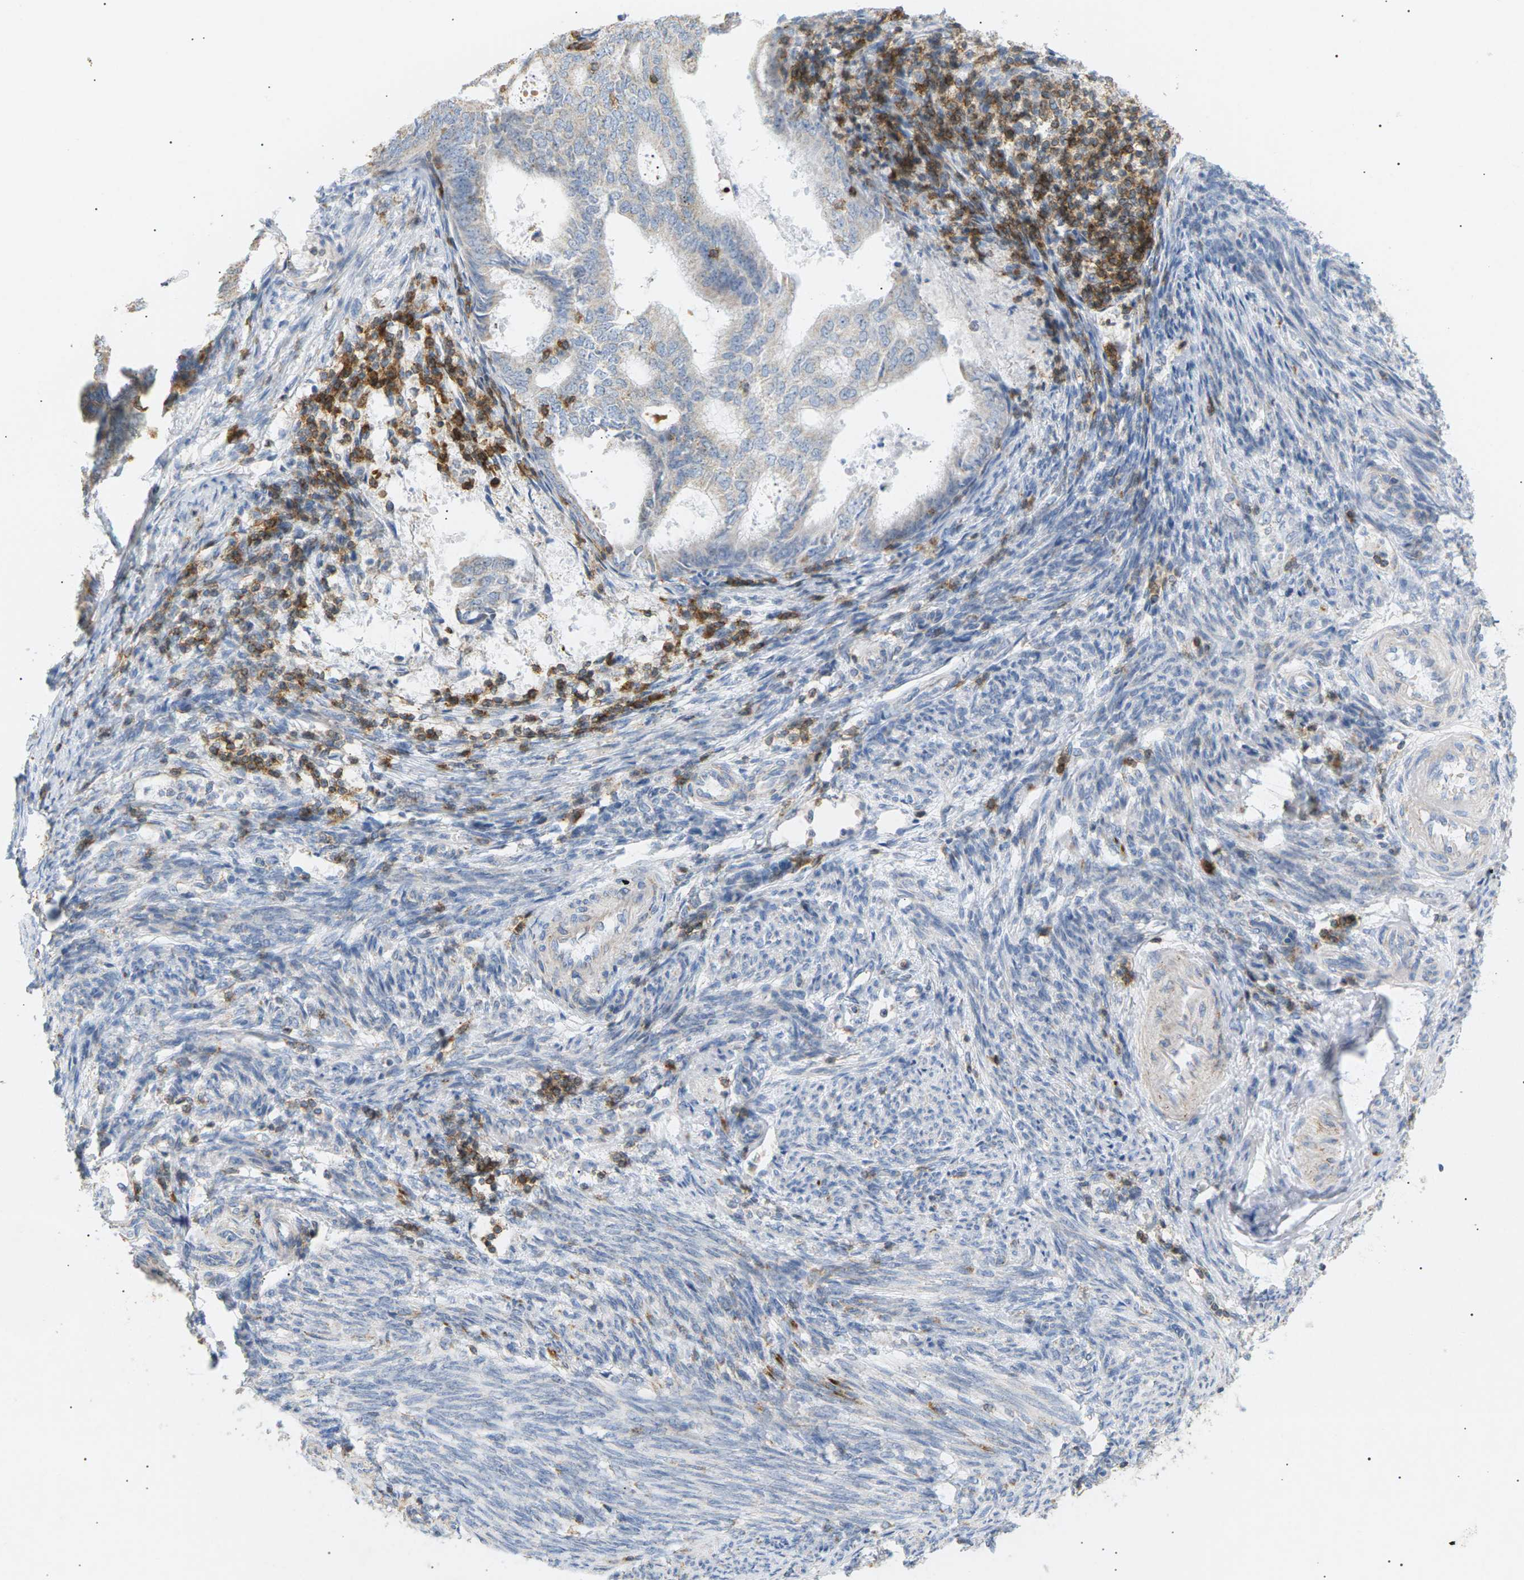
{"staining": {"intensity": "negative", "quantity": "none", "location": "none"}, "tissue": "endometrial cancer", "cell_type": "Tumor cells", "image_type": "cancer", "snomed": [{"axis": "morphology", "description": "Adenocarcinoma, NOS"}, {"axis": "topography", "description": "Endometrium"}], "caption": "DAB immunohistochemical staining of endometrial cancer (adenocarcinoma) shows no significant staining in tumor cells. (Immunohistochemistry (ihc), brightfield microscopy, high magnification).", "gene": "LIME1", "patient": {"sex": "female", "age": 58}}